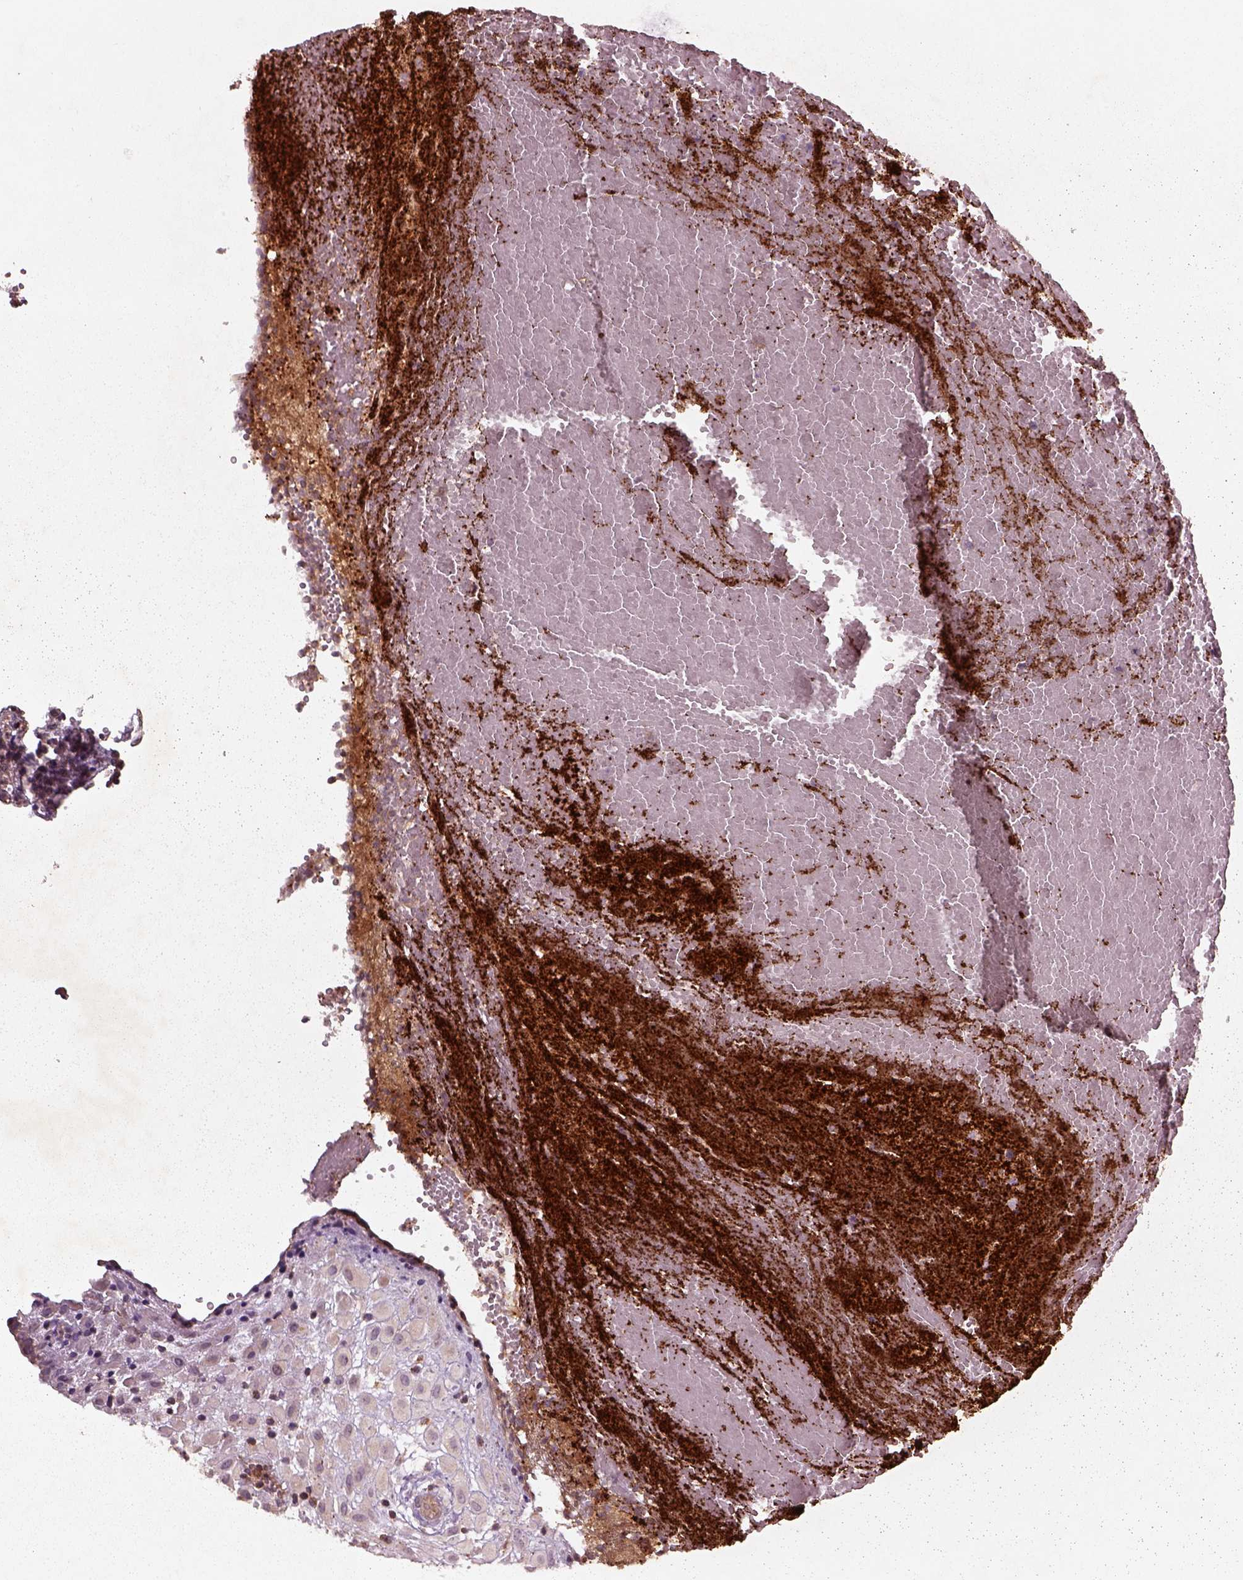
{"staining": {"intensity": "weak", "quantity": "<25%", "location": "cytoplasmic/membranous"}, "tissue": "placenta", "cell_type": "Decidual cells", "image_type": "normal", "snomed": [{"axis": "morphology", "description": "Normal tissue, NOS"}, {"axis": "topography", "description": "Placenta"}], "caption": "This is a micrograph of immunohistochemistry (IHC) staining of normal placenta, which shows no staining in decidual cells. Nuclei are stained in blue.", "gene": "SLC25A31", "patient": {"sex": "female", "age": 24}}